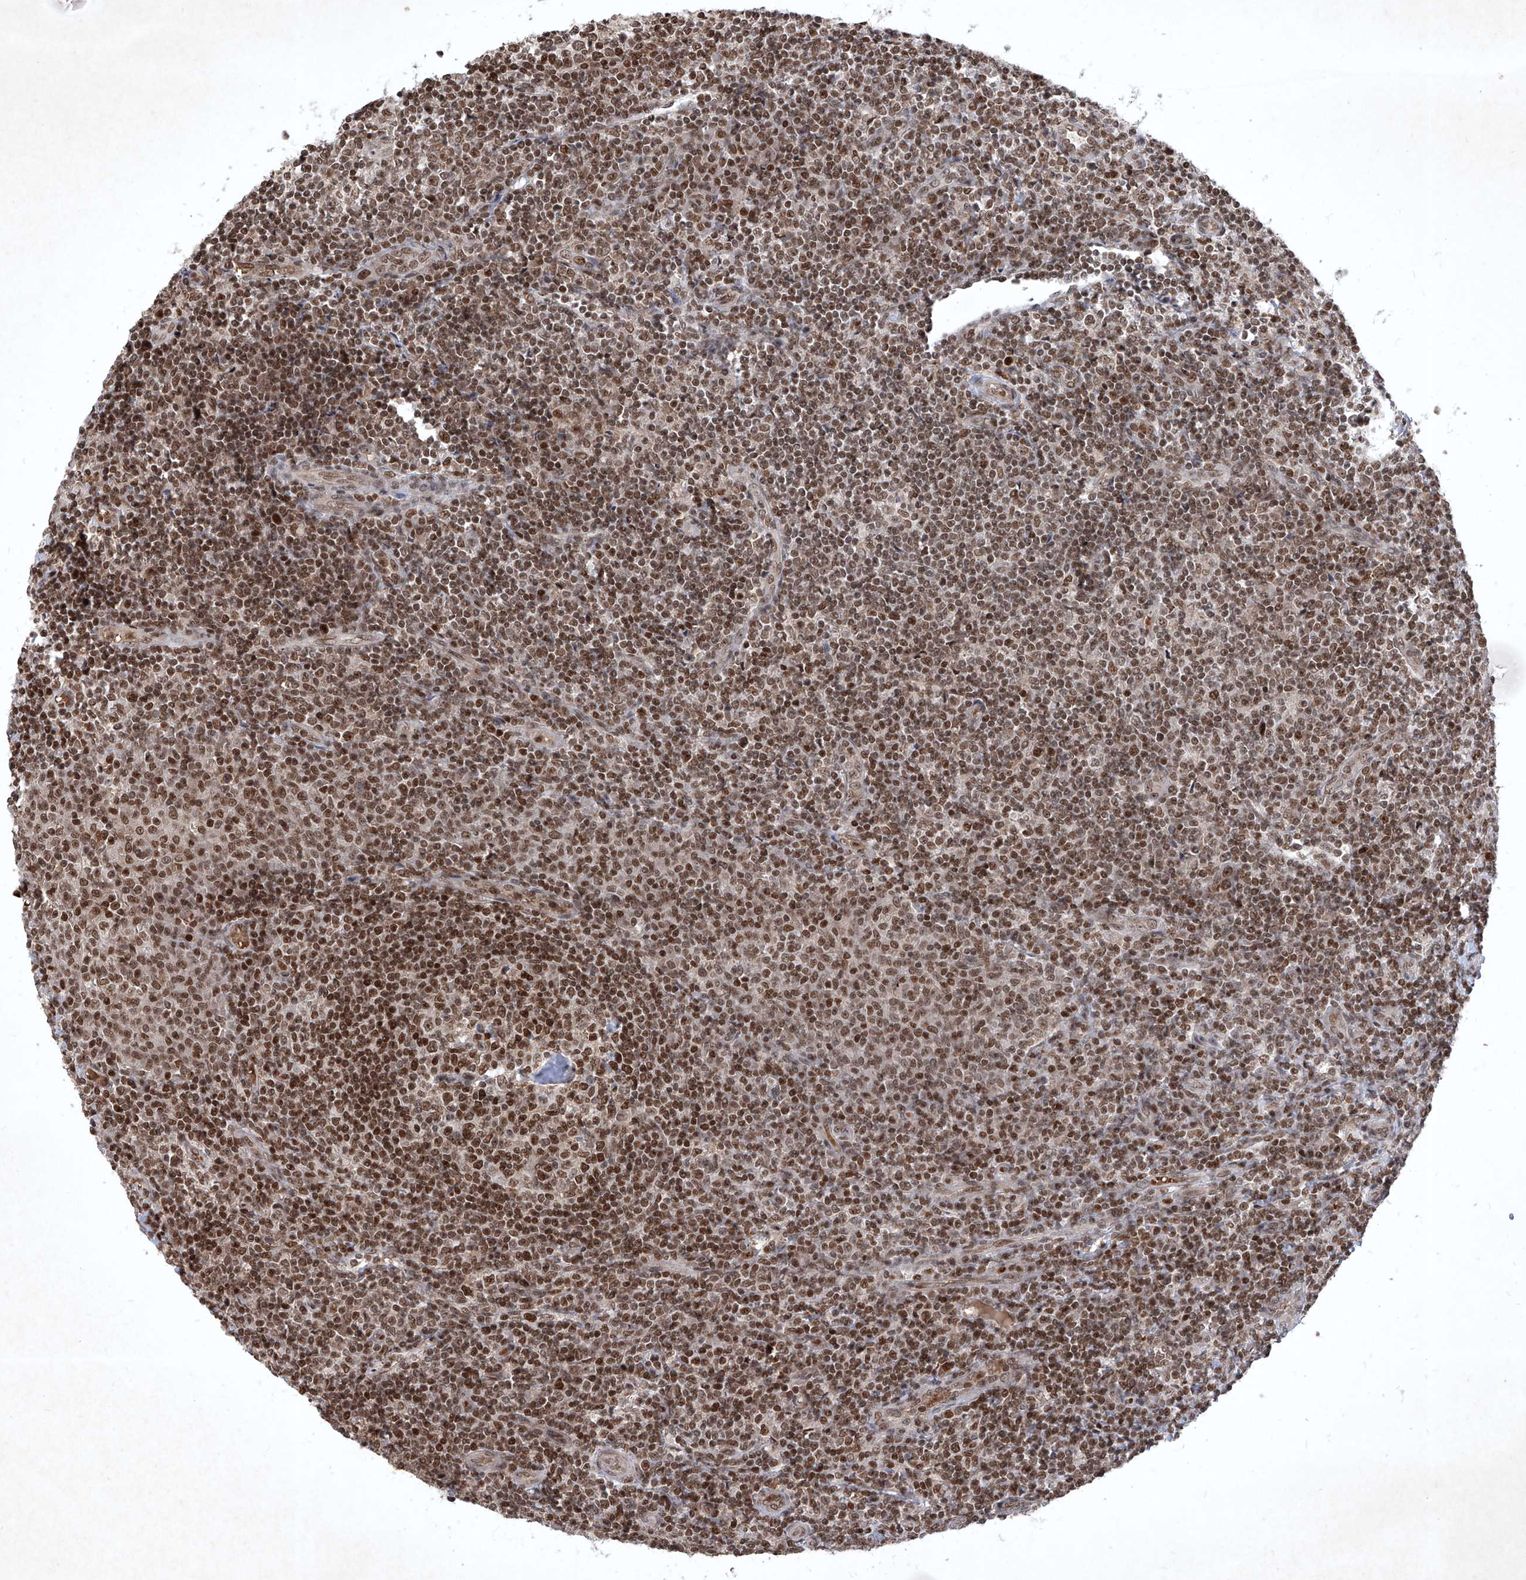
{"staining": {"intensity": "moderate", "quantity": ">75%", "location": "nuclear"}, "tissue": "tonsil", "cell_type": "Germinal center cells", "image_type": "normal", "snomed": [{"axis": "morphology", "description": "Normal tissue, NOS"}, {"axis": "topography", "description": "Tonsil"}], "caption": "Protein staining of benign tonsil exhibits moderate nuclear staining in approximately >75% of germinal center cells. Using DAB (3,3'-diaminobenzidine) (brown) and hematoxylin (blue) stains, captured at high magnification using brightfield microscopy.", "gene": "IRF2", "patient": {"sex": "female", "age": 19}}